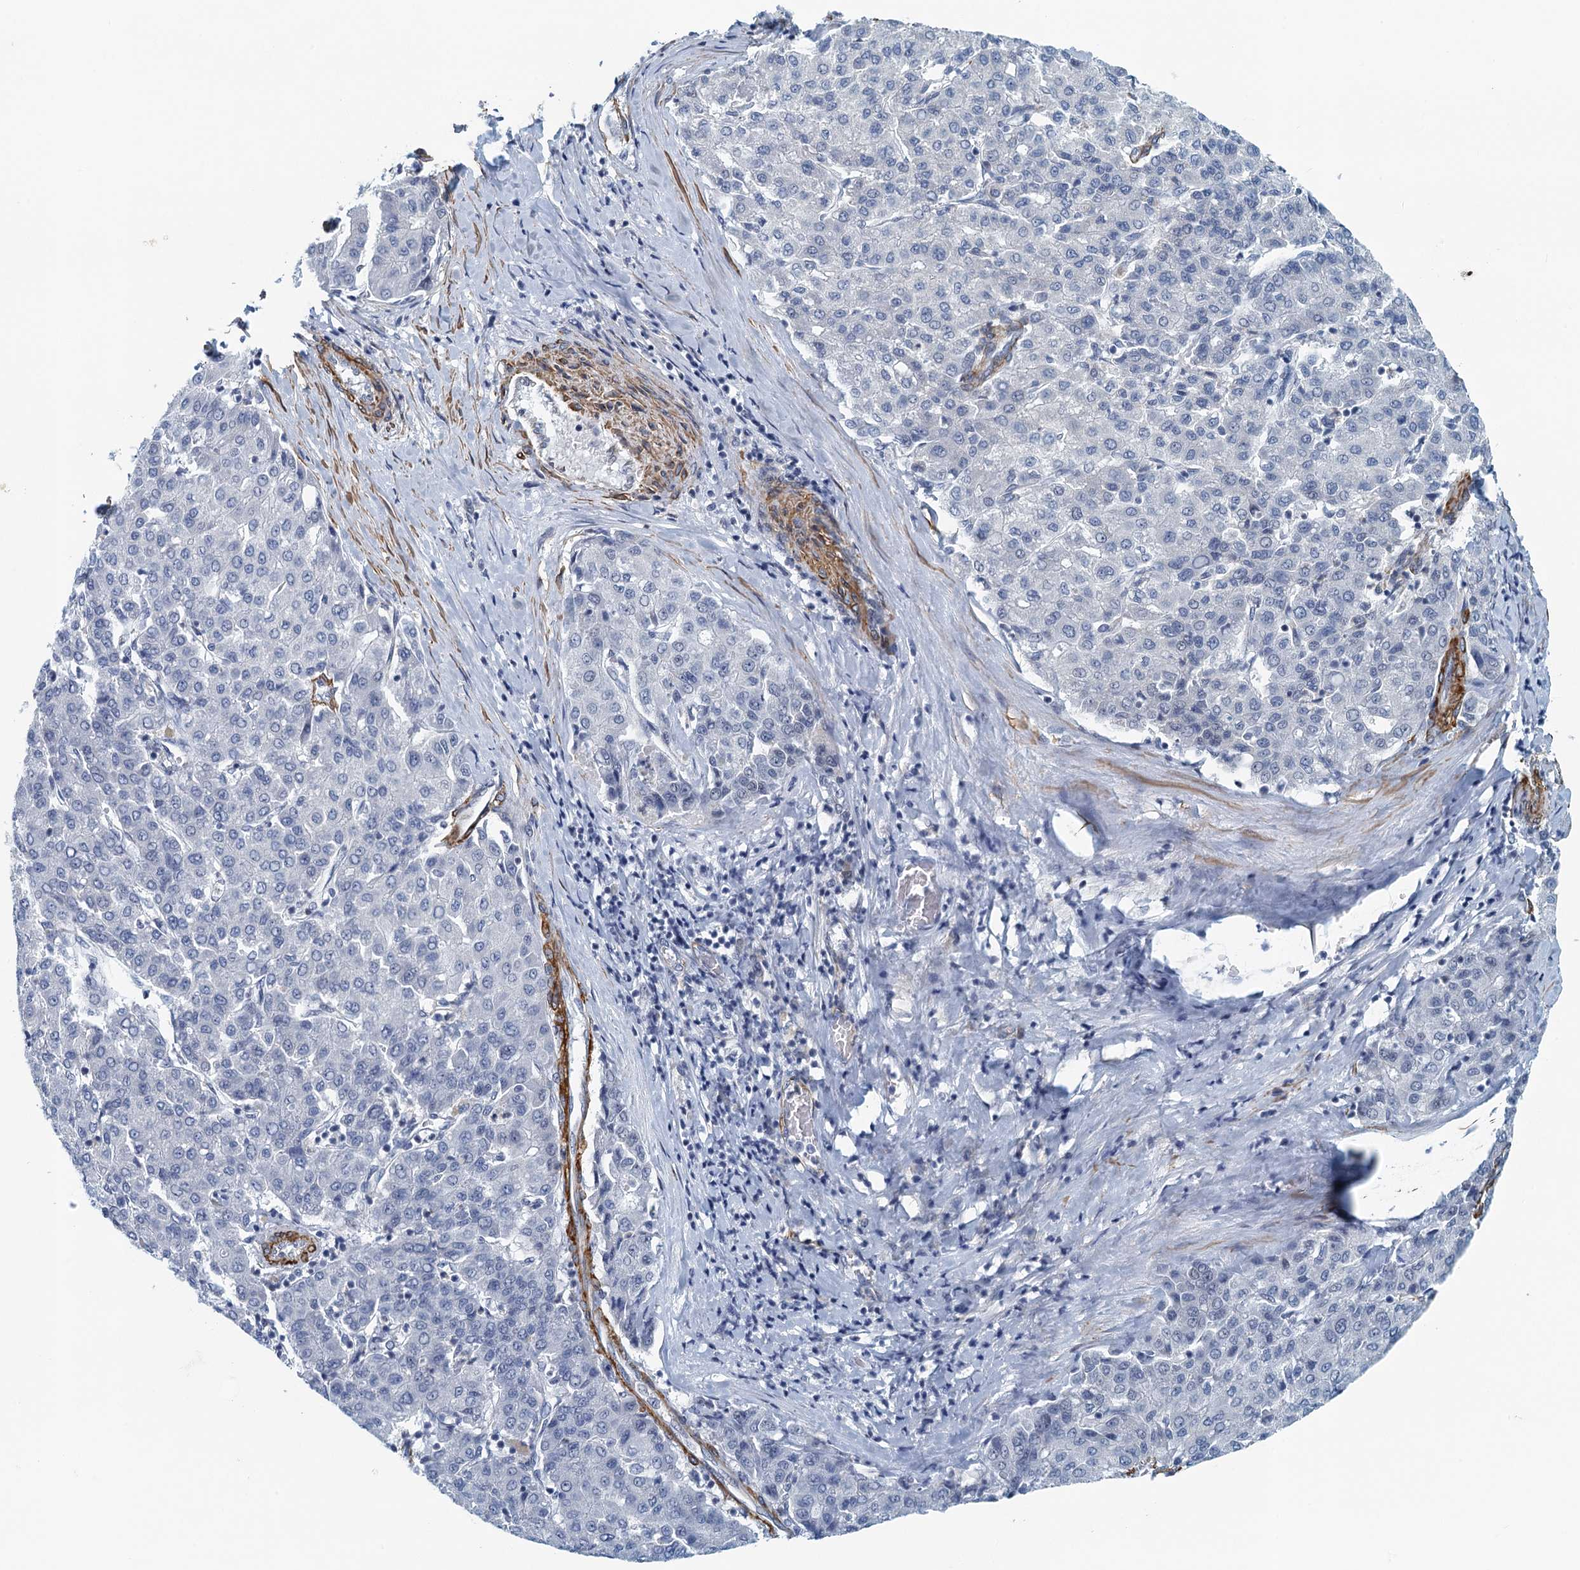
{"staining": {"intensity": "negative", "quantity": "none", "location": "none"}, "tissue": "liver cancer", "cell_type": "Tumor cells", "image_type": "cancer", "snomed": [{"axis": "morphology", "description": "Carcinoma, Hepatocellular, NOS"}, {"axis": "topography", "description": "Liver"}], "caption": "Photomicrograph shows no protein staining in tumor cells of liver cancer tissue.", "gene": "ALG2", "patient": {"sex": "male", "age": 65}}